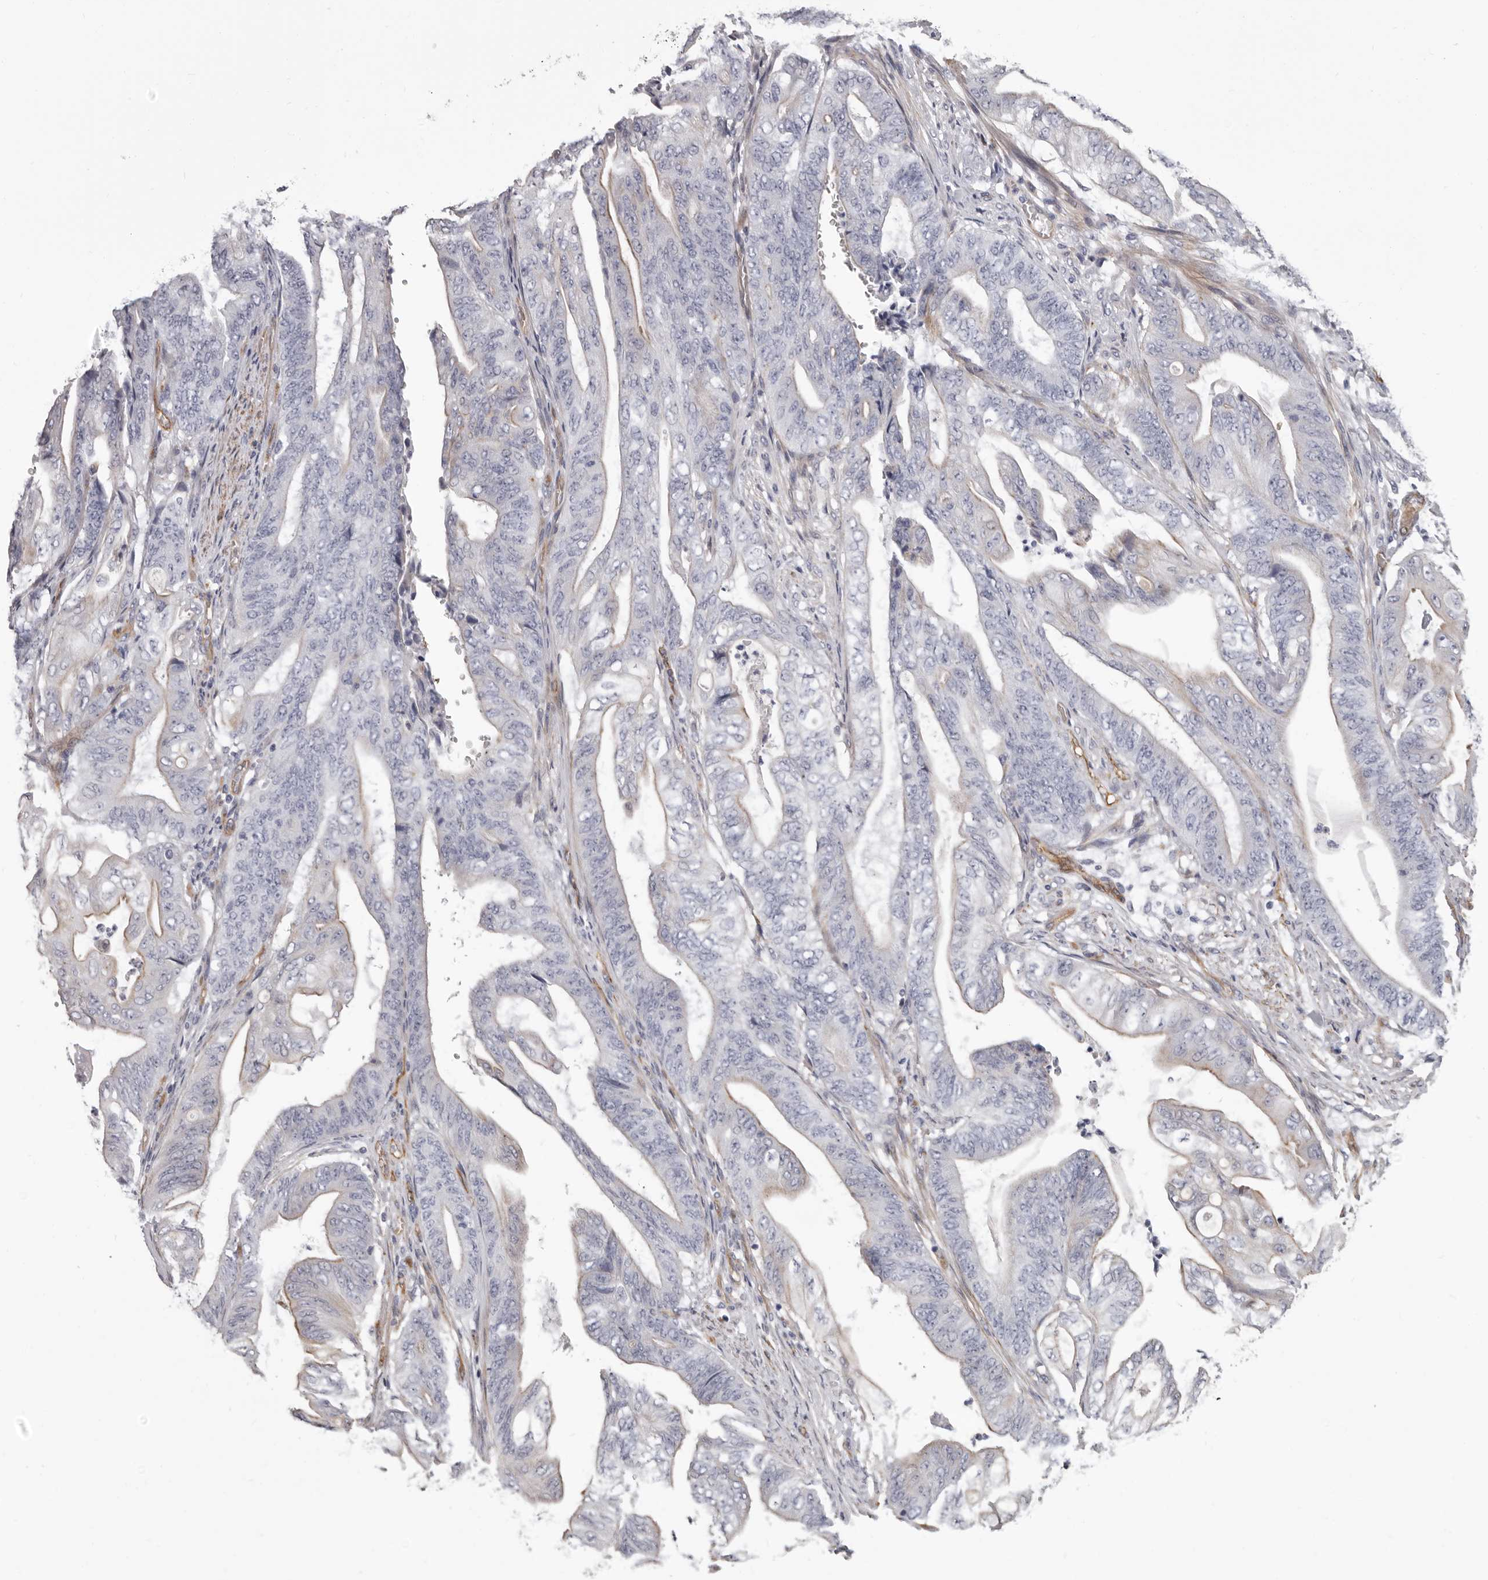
{"staining": {"intensity": "negative", "quantity": "none", "location": "none"}, "tissue": "stomach cancer", "cell_type": "Tumor cells", "image_type": "cancer", "snomed": [{"axis": "morphology", "description": "Adenocarcinoma, NOS"}, {"axis": "topography", "description": "Stomach"}], "caption": "High magnification brightfield microscopy of stomach cancer stained with DAB (brown) and counterstained with hematoxylin (blue): tumor cells show no significant expression.", "gene": "ADGRL4", "patient": {"sex": "female", "age": 73}}